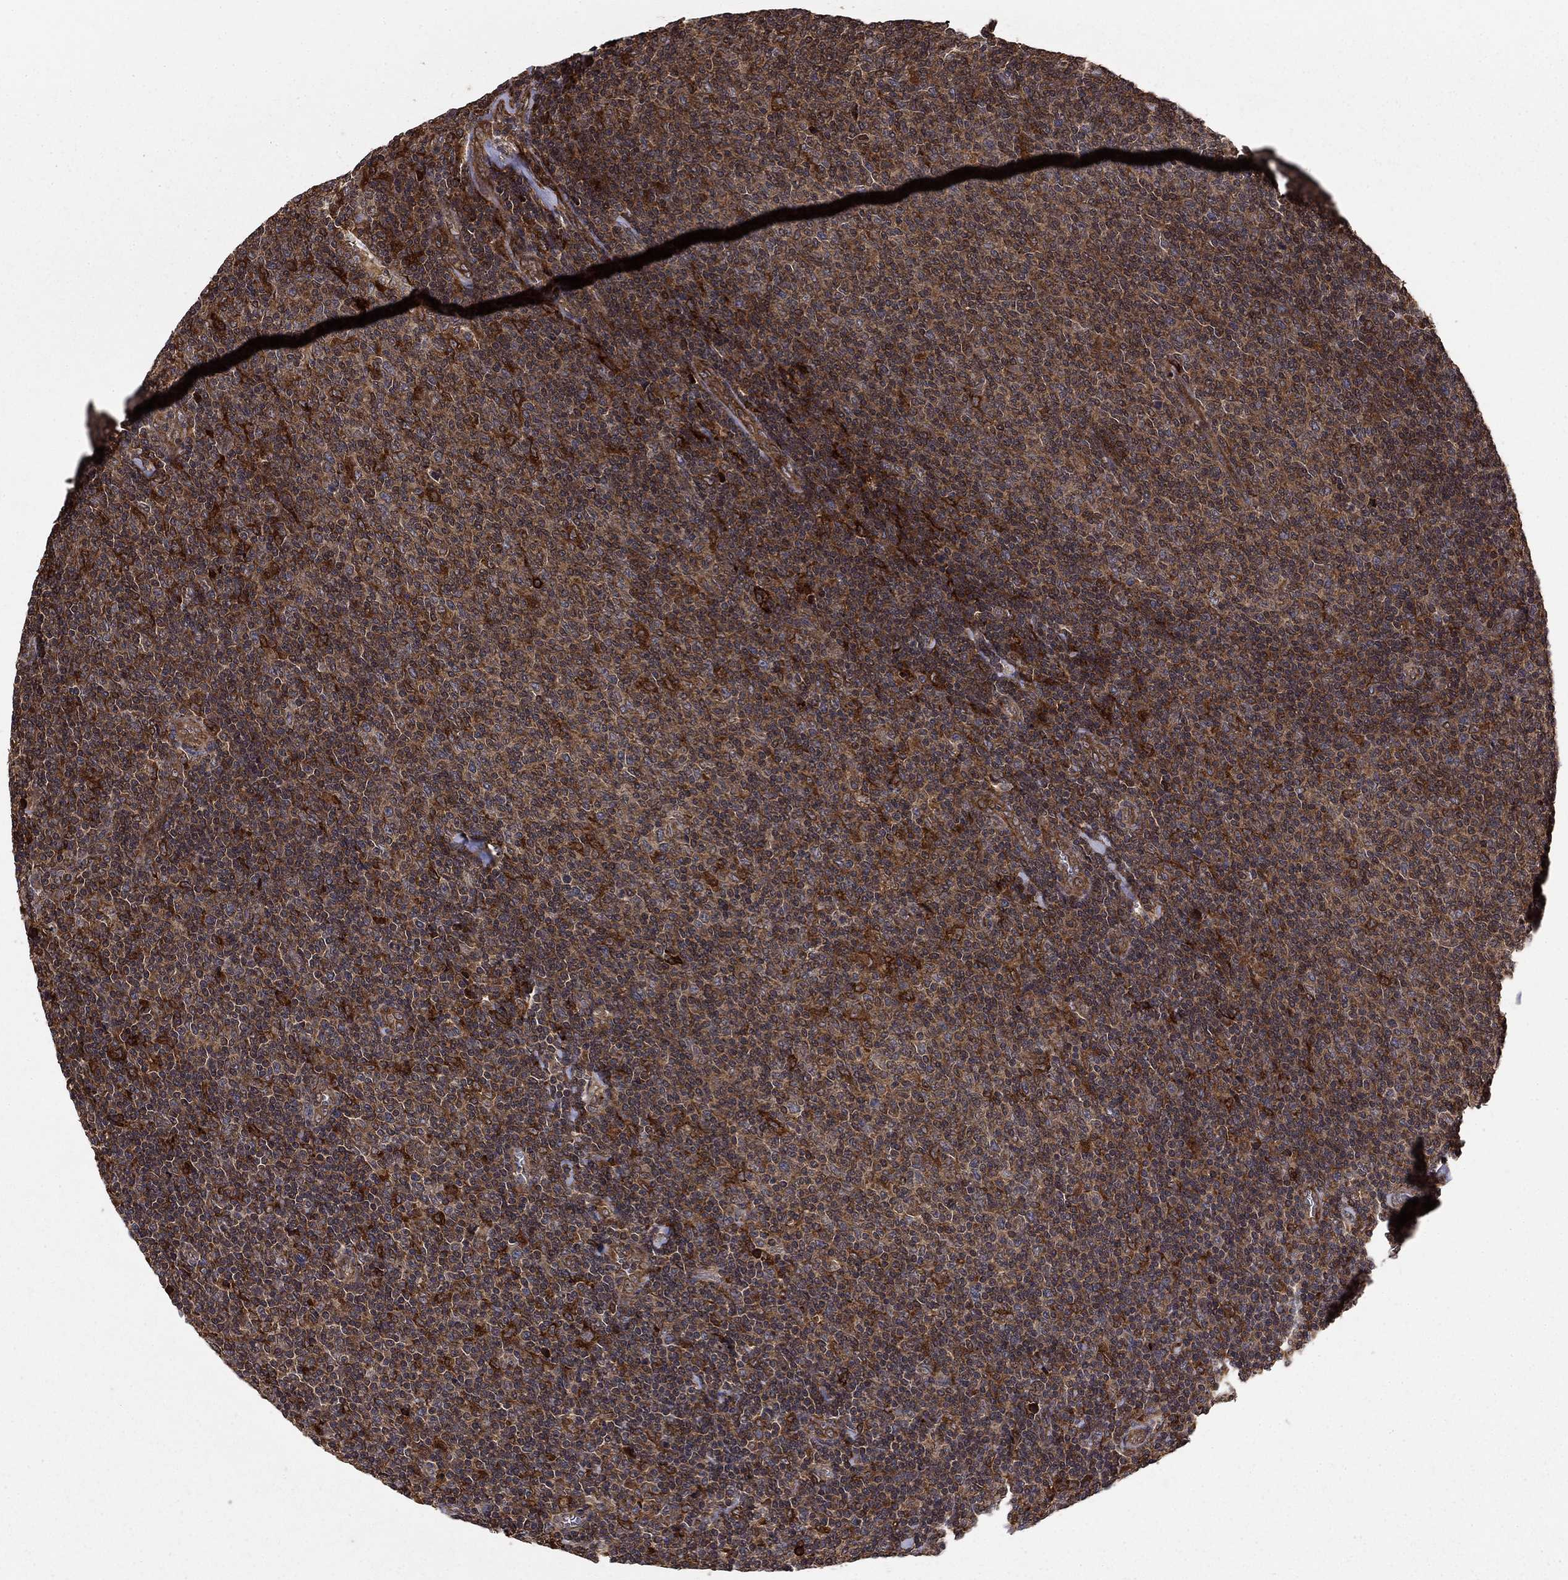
{"staining": {"intensity": "strong", "quantity": "<25%", "location": "cytoplasmic/membranous"}, "tissue": "lymphoma", "cell_type": "Tumor cells", "image_type": "cancer", "snomed": [{"axis": "morphology", "description": "Malignant lymphoma, non-Hodgkin's type, Low grade"}, {"axis": "topography", "description": "Lymph node"}], "caption": "Immunohistochemistry micrograph of neoplastic tissue: human lymphoma stained using IHC displays medium levels of strong protein expression localized specifically in the cytoplasmic/membranous of tumor cells, appearing as a cytoplasmic/membranous brown color.", "gene": "BABAM2", "patient": {"sex": "male", "age": 52}}